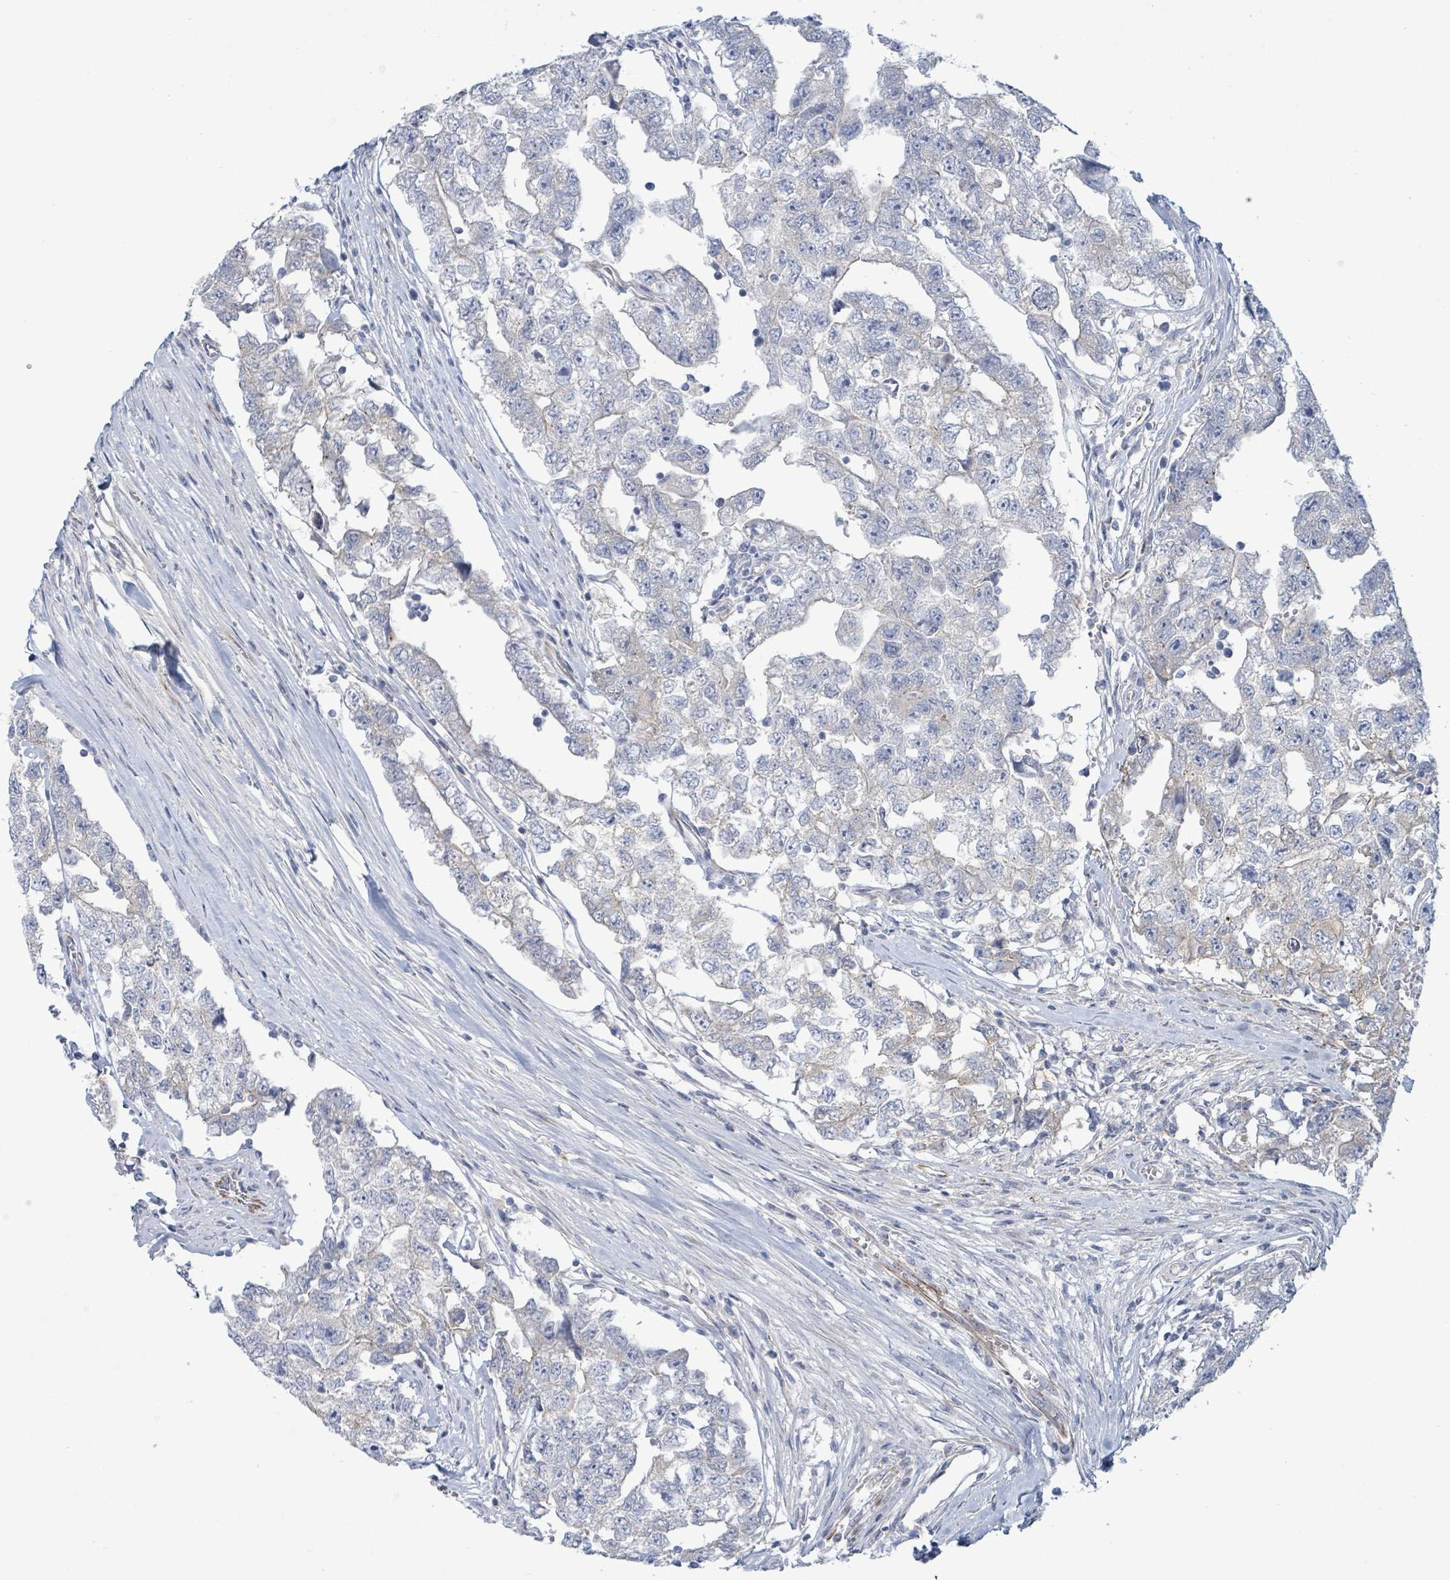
{"staining": {"intensity": "negative", "quantity": "none", "location": "none"}, "tissue": "testis cancer", "cell_type": "Tumor cells", "image_type": "cancer", "snomed": [{"axis": "morphology", "description": "Carcinoma, Embryonal, NOS"}, {"axis": "topography", "description": "Testis"}], "caption": "Photomicrograph shows no significant protein expression in tumor cells of testis cancer (embryonal carcinoma).", "gene": "ALG12", "patient": {"sex": "male", "age": 22}}